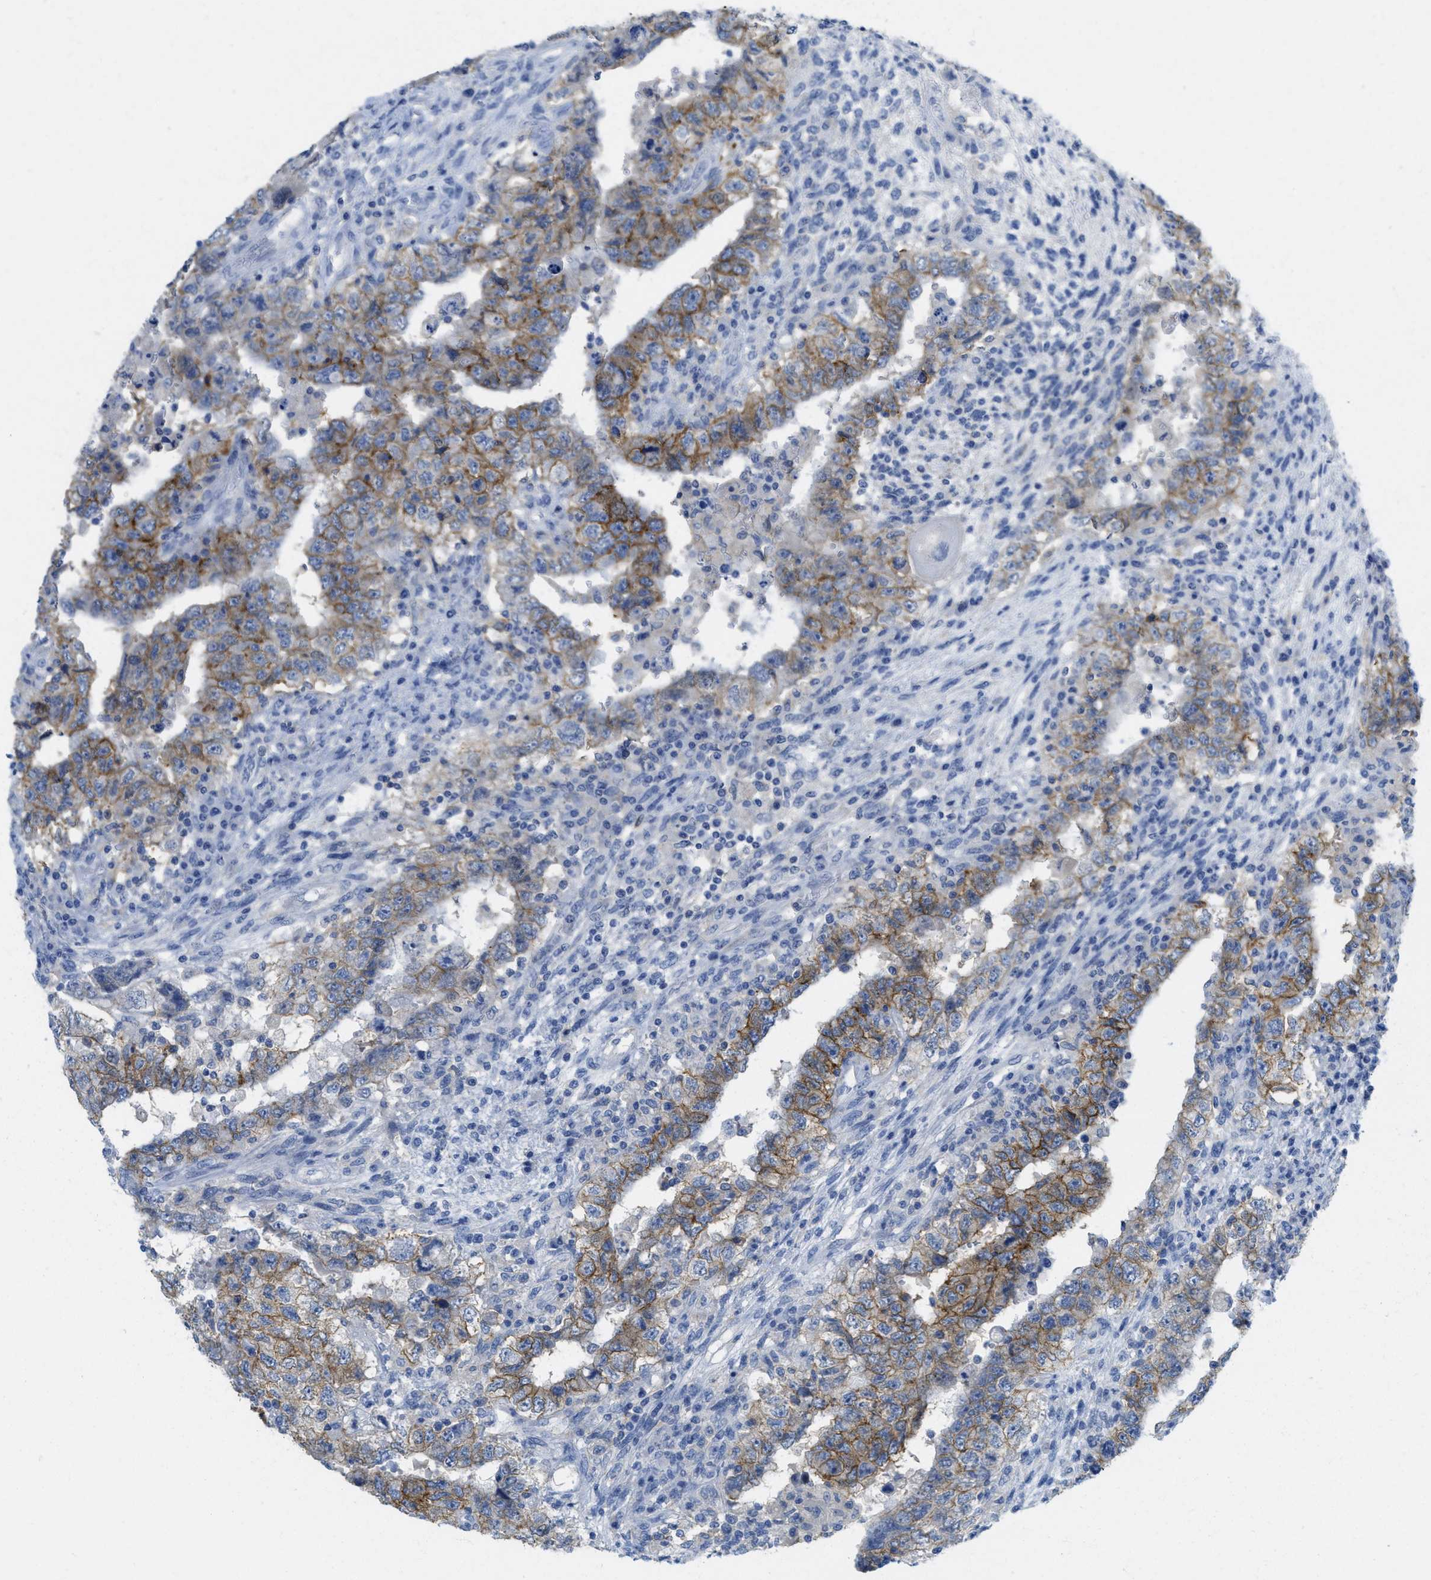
{"staining": {"intensity": "moderate", "quantity": ">75%", "location": "cytoplasmic/membranous"}, "tissue": "testis cancer", "cell_type": "Tumor cells", "image_type": "cancer", "snomed": [{"axis": "morphology", "description": "Carcinoma, Embryonal, NOS"}, {"axis": "topography", "description": "Testis"}], "caption": "Embryonal carcinoma (testis) stained for a protein displays moderate cytoplasmic/membranous positivity in tumor cells. Nuclei are stained in blue.", "gene": "CNNM4", "patient": {"sex": "male", "age": 26}}